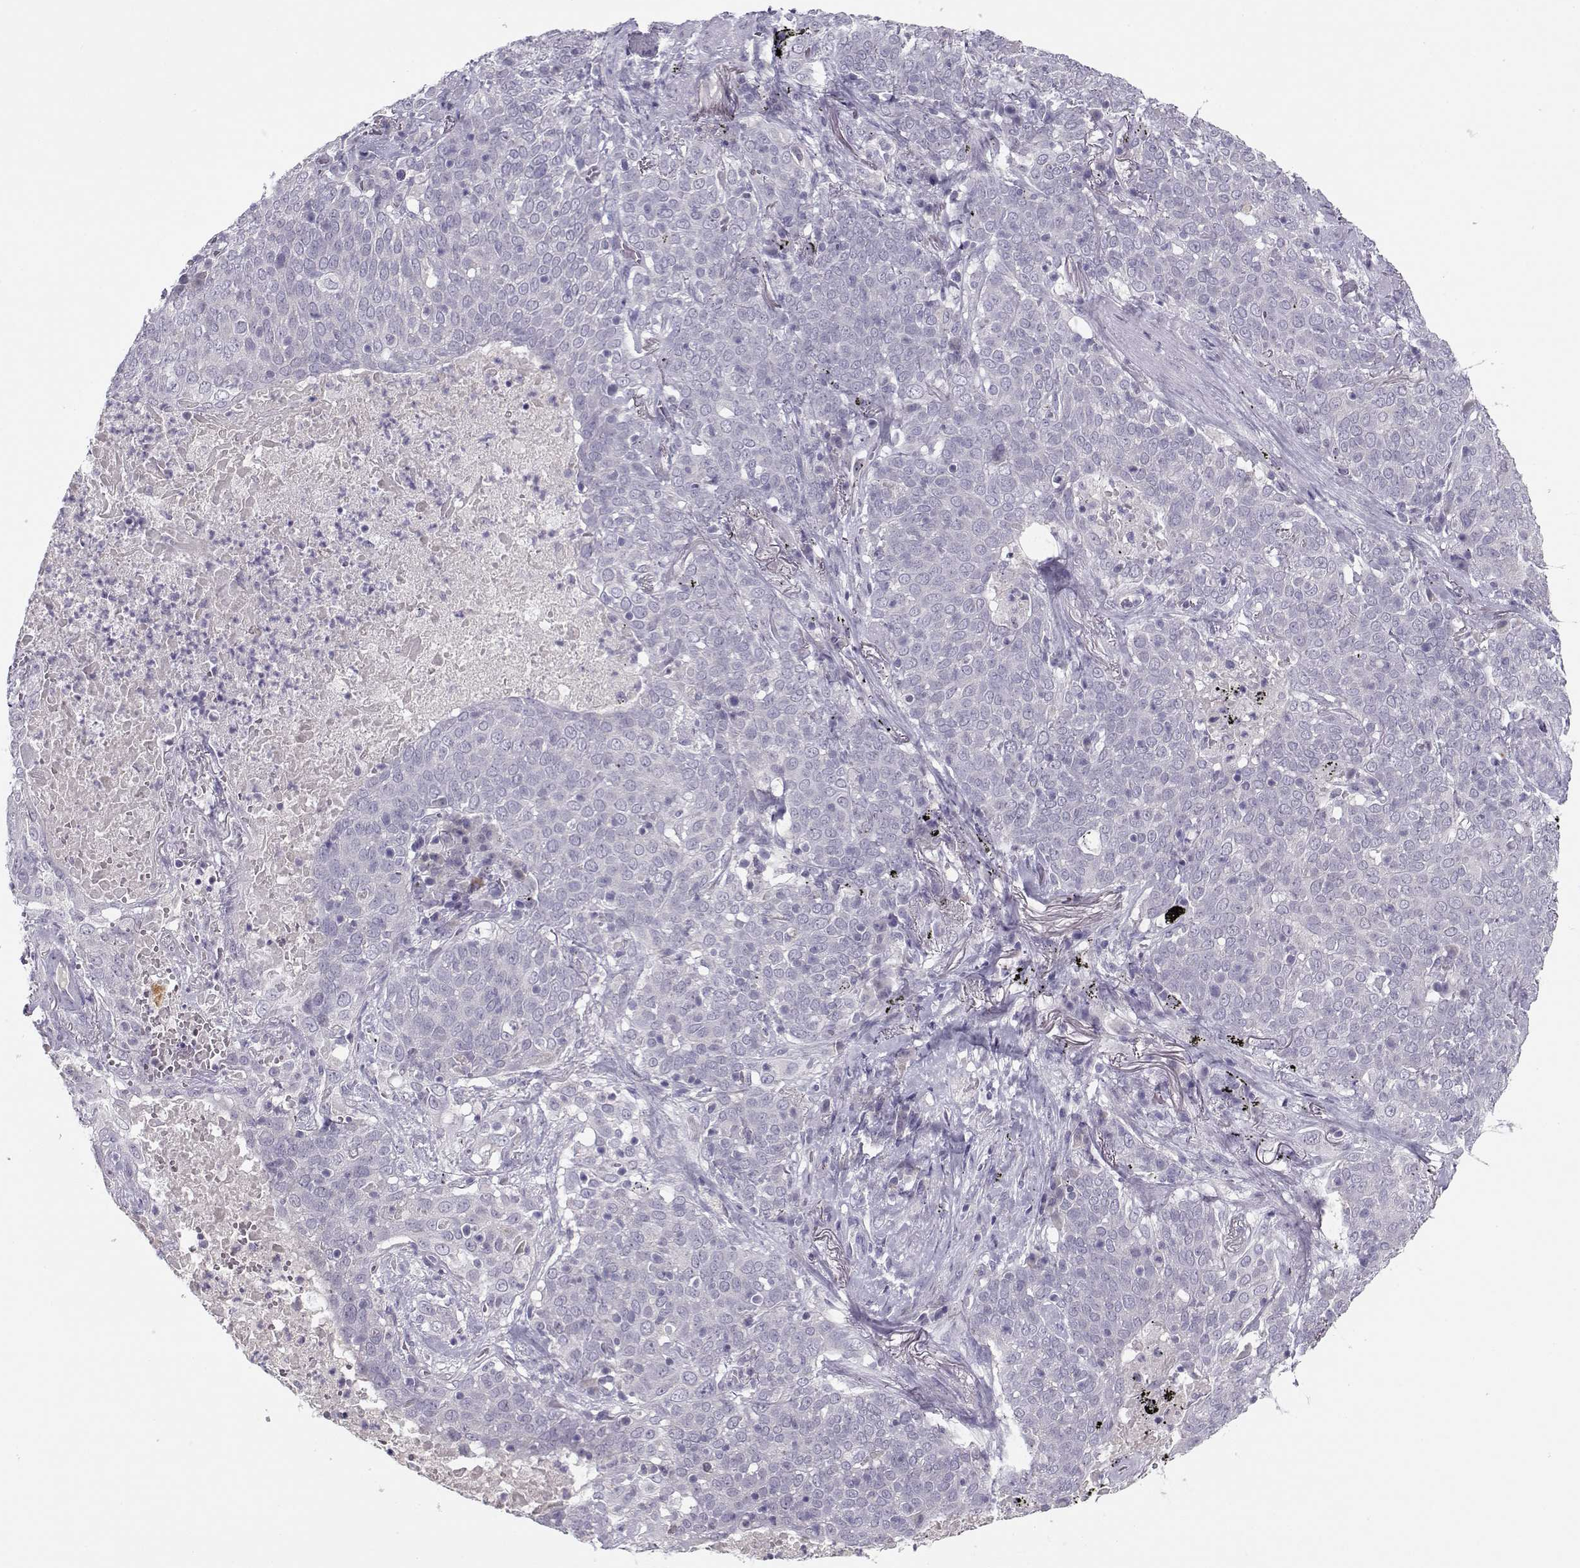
{"staining": {"intensity": "negative", "quantity": "none", "location": "none"}, "tissue": "lung cancer", "cell_type": "Tumor cells", "image_type": "cancer", "snomed": [{"axis": "morphology", "description": "Squamous cell carcinoma, NOS"}, {"axis": "topography", "description": "Lung"}], "caption": "Micrograph shows no significant protein positivity in tumor cells of lung cancer (squamous cell carcinoma).", "gene": "CFAP77", "patient": {"sex": "male", "age": 82}}